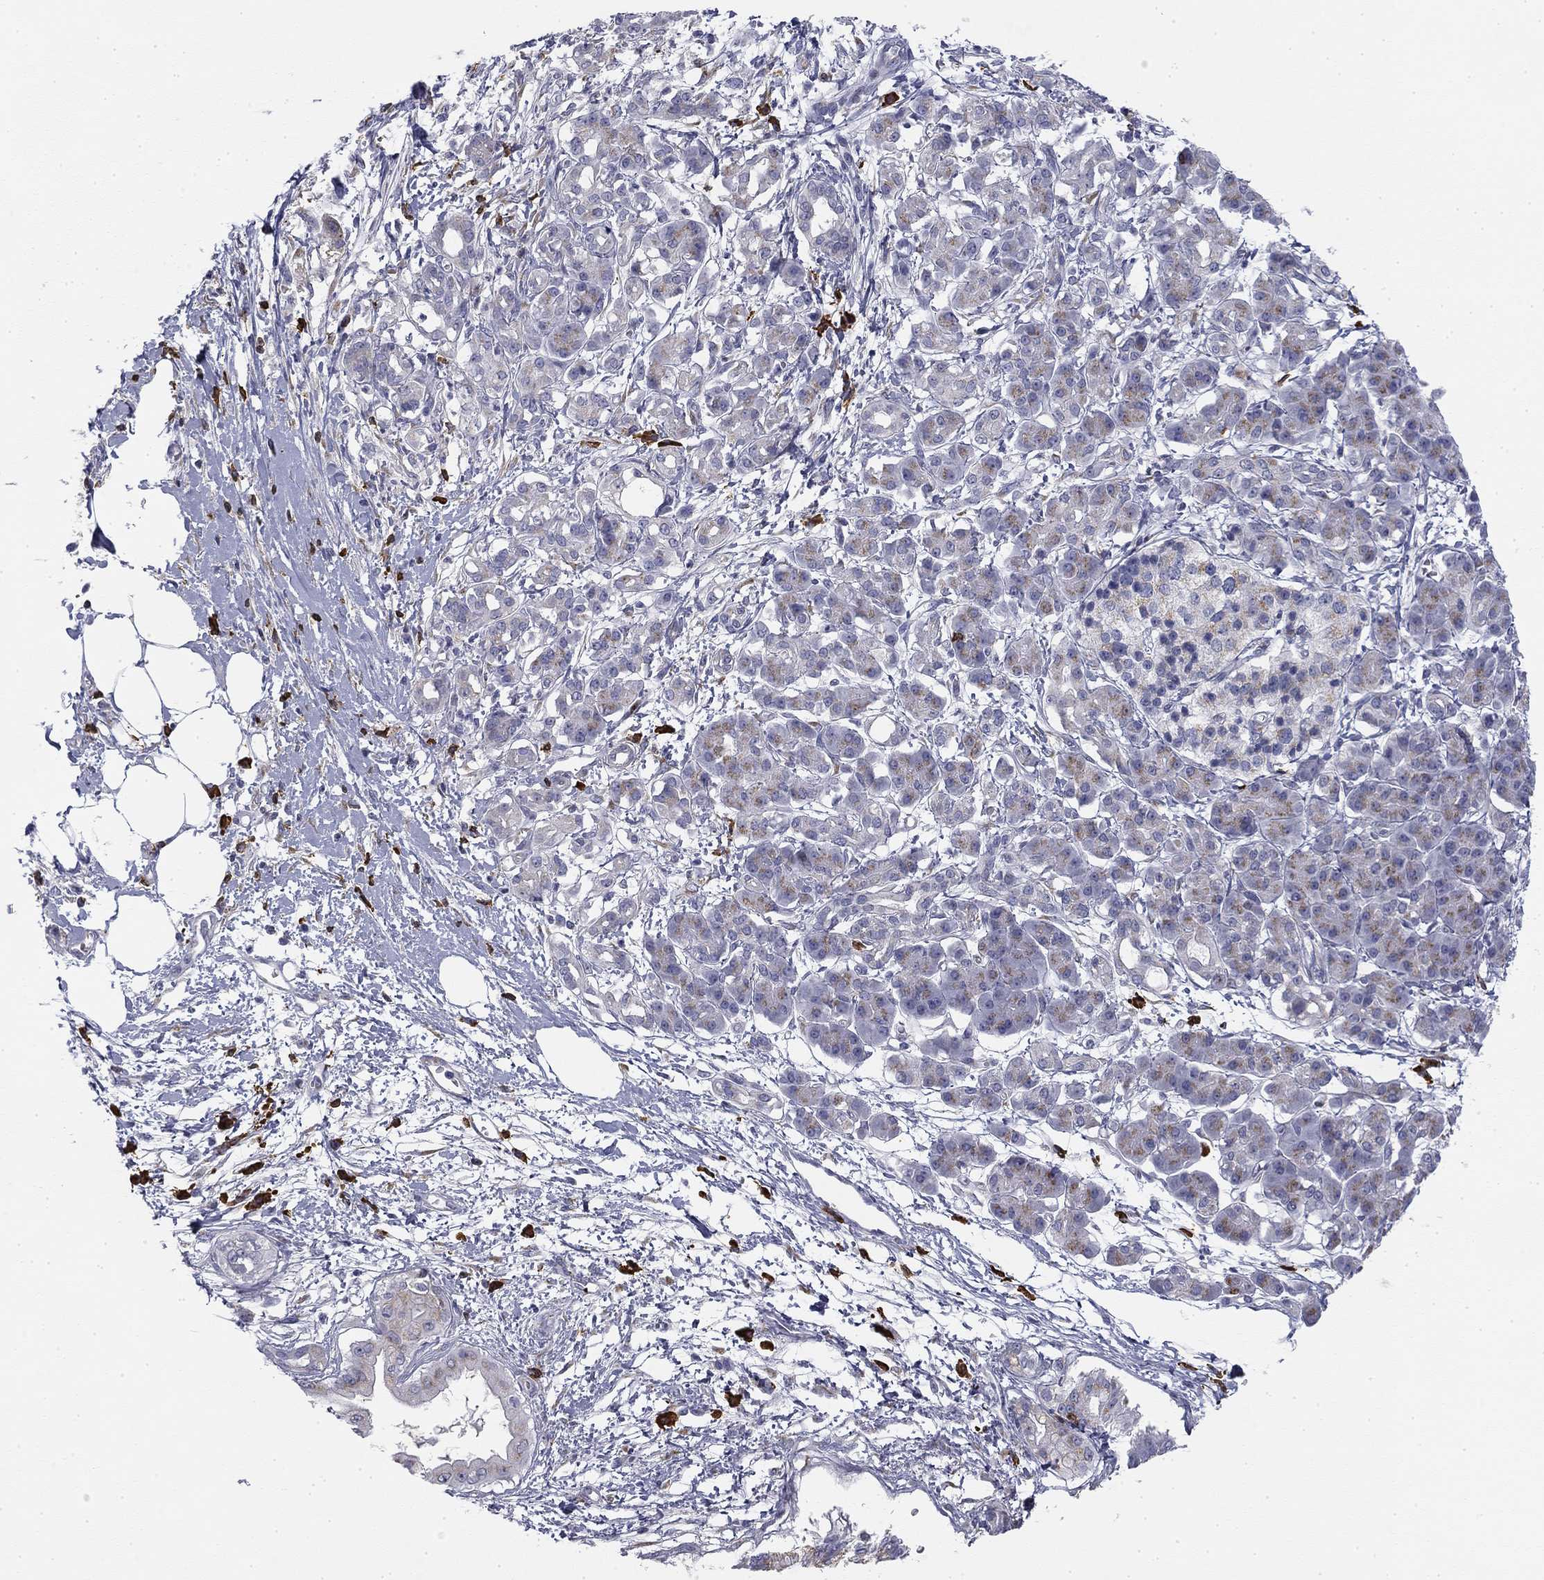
{"staining": {"intensity": "weak", "quantity": "<25%", "location": "cytoplasmic/membranous"}, "tissue": "pancreatic cancer", "cell_type": "Tumor cells", "image_type": "cancer", "snomed": [{"axis": "morphology", "description": "Adenocarcinoma, NOS"}, {"axis": "topography", "description": "Pancreas"}], "caption": "A photomicrograph of human pancreatic cancer is negative for staining in tumor cells.", "gene": "TRAT1", "patient": {"sex": "male", "age": 72}}